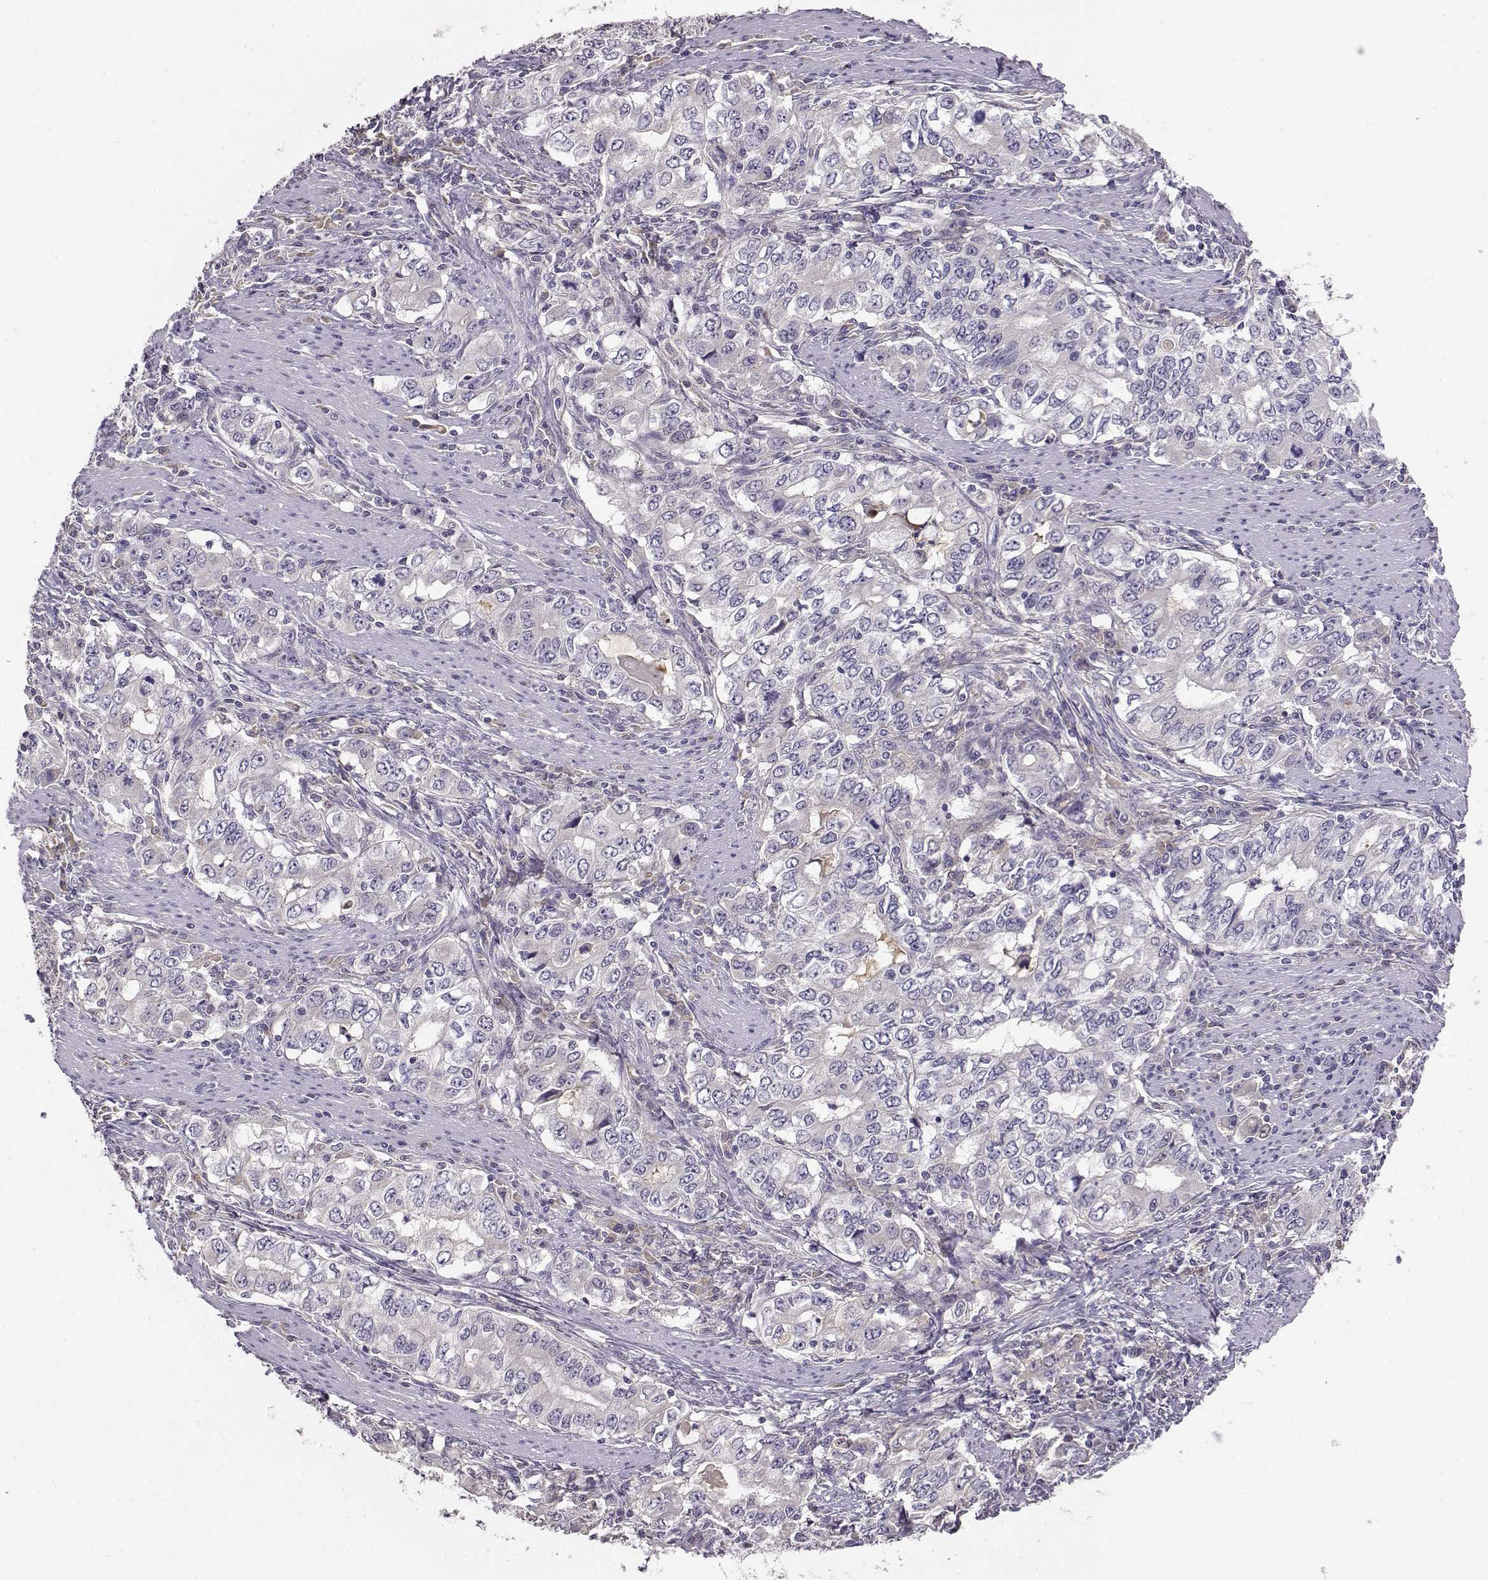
{"staining": {"intensity": "negative", "quantity": "none", "location": "none"}, "tissue": "stomach cancer", "cell_type": "Tumor cells", "image_type": "cancer", "snomed": [{"axis": "morphology", "description": "Adenocarcinoma, NOS"}, {"axis": "topography", "description": "Stomach, lower"}], "caption": "The image displays no staining of tumor cells in stomach cancer (adenocarcinoma).", "gene": "TACR1", "patient": {"sex": "female", "age": 72}}